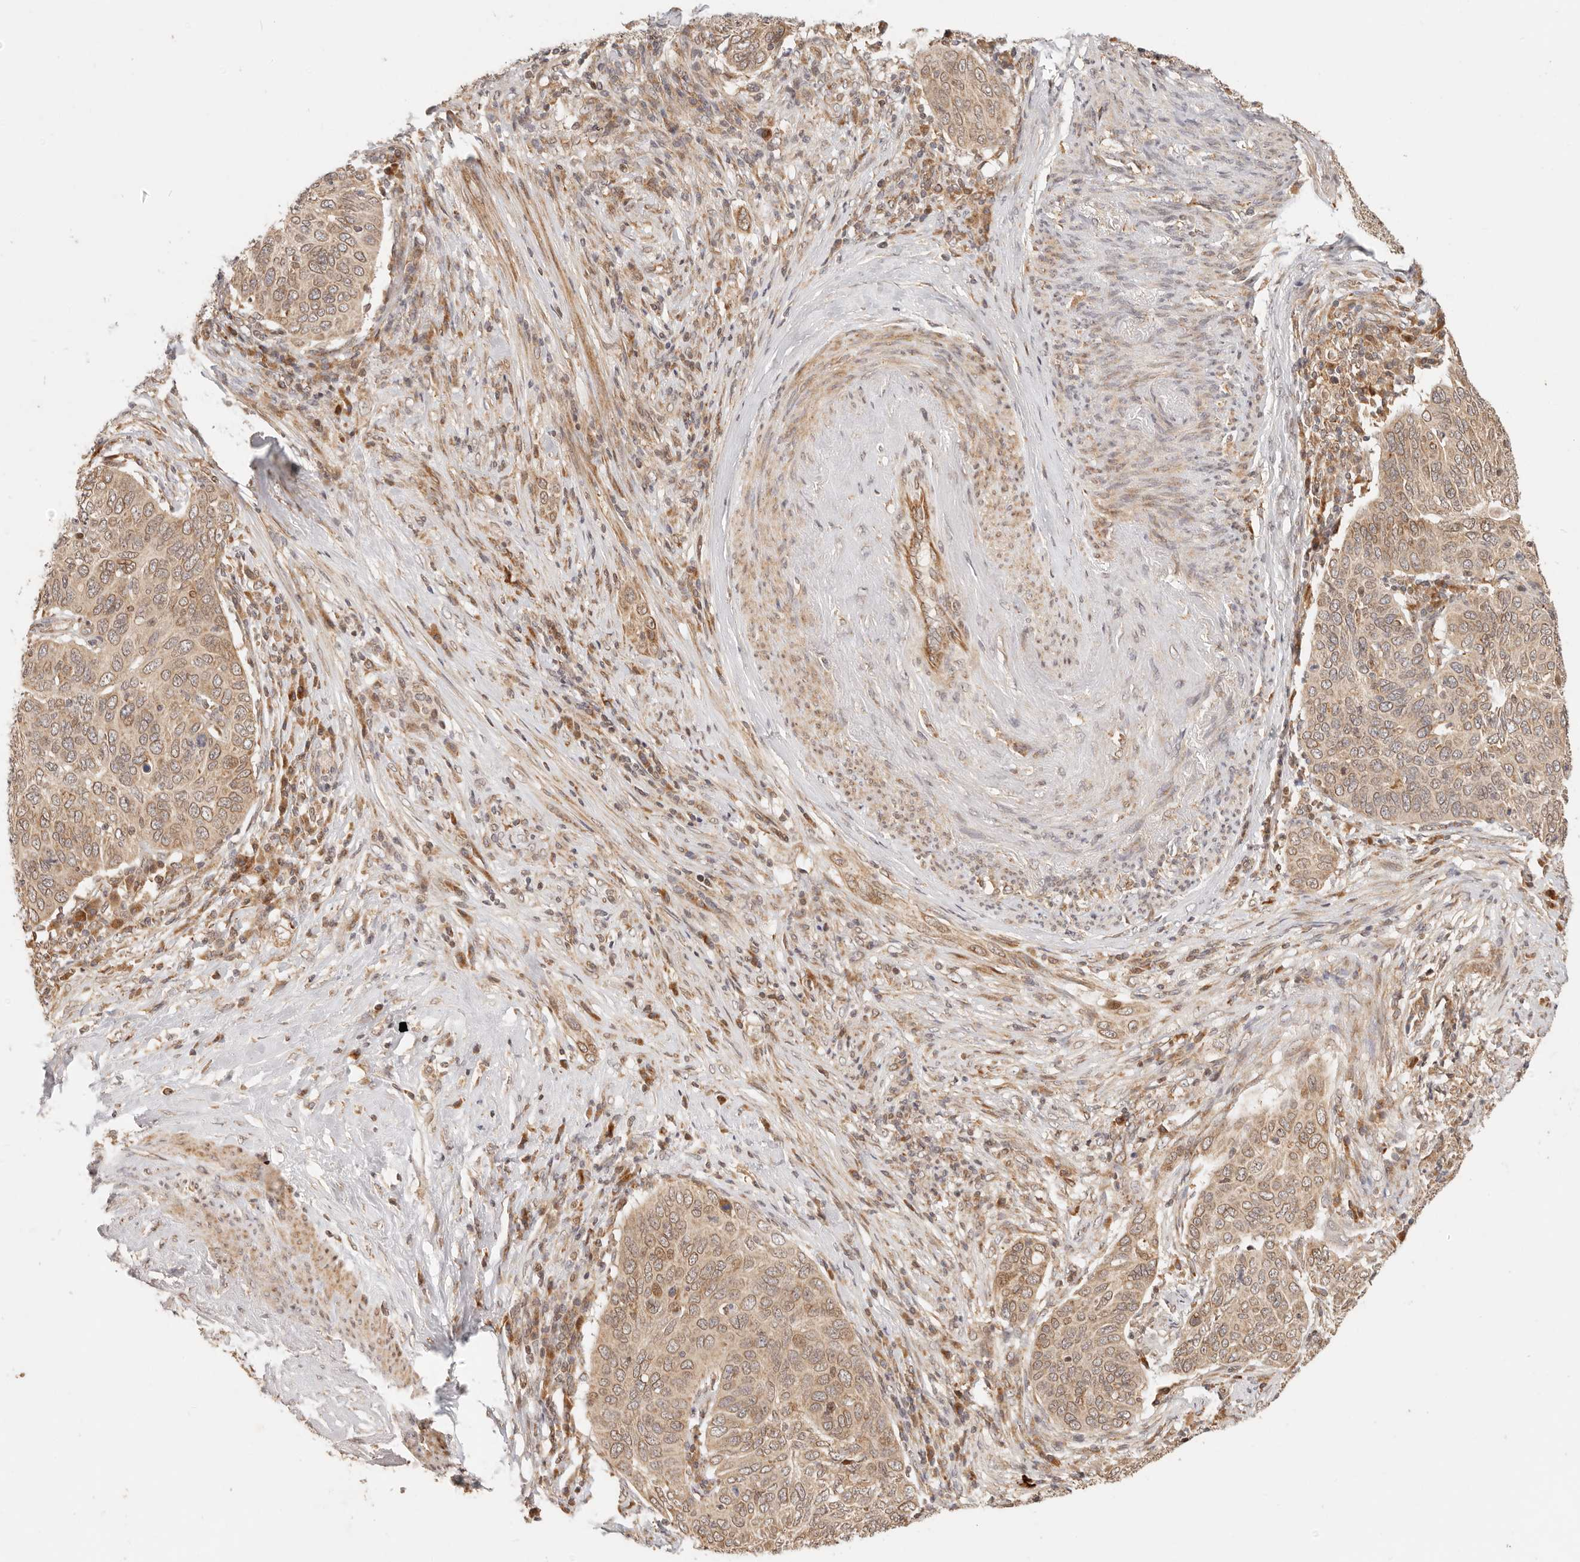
{"staining": {"intensity": "weak", "quantity": ">75%", "location": "cytoplasmic/membranous,nuclear"}, "tissue": "cervical cancer", "cell_type": "Tumor cells", "image_type": "cancer", "snomed": [{"axis": "morphology", "description": "Squamous cell carcinoma, NOS"}, {"axis": "topography", "description": "Cervix"}], "caption": "About >75% of tumor cells in human cervical cancer (squamous cell carcinoma) reveal weak cytoplasmic/membranous and nuclear protein expression as visualized by brown immunohistochemical staining.", "gene": "TIMM17A", "patient": {"sex": "female", "age": 60}}